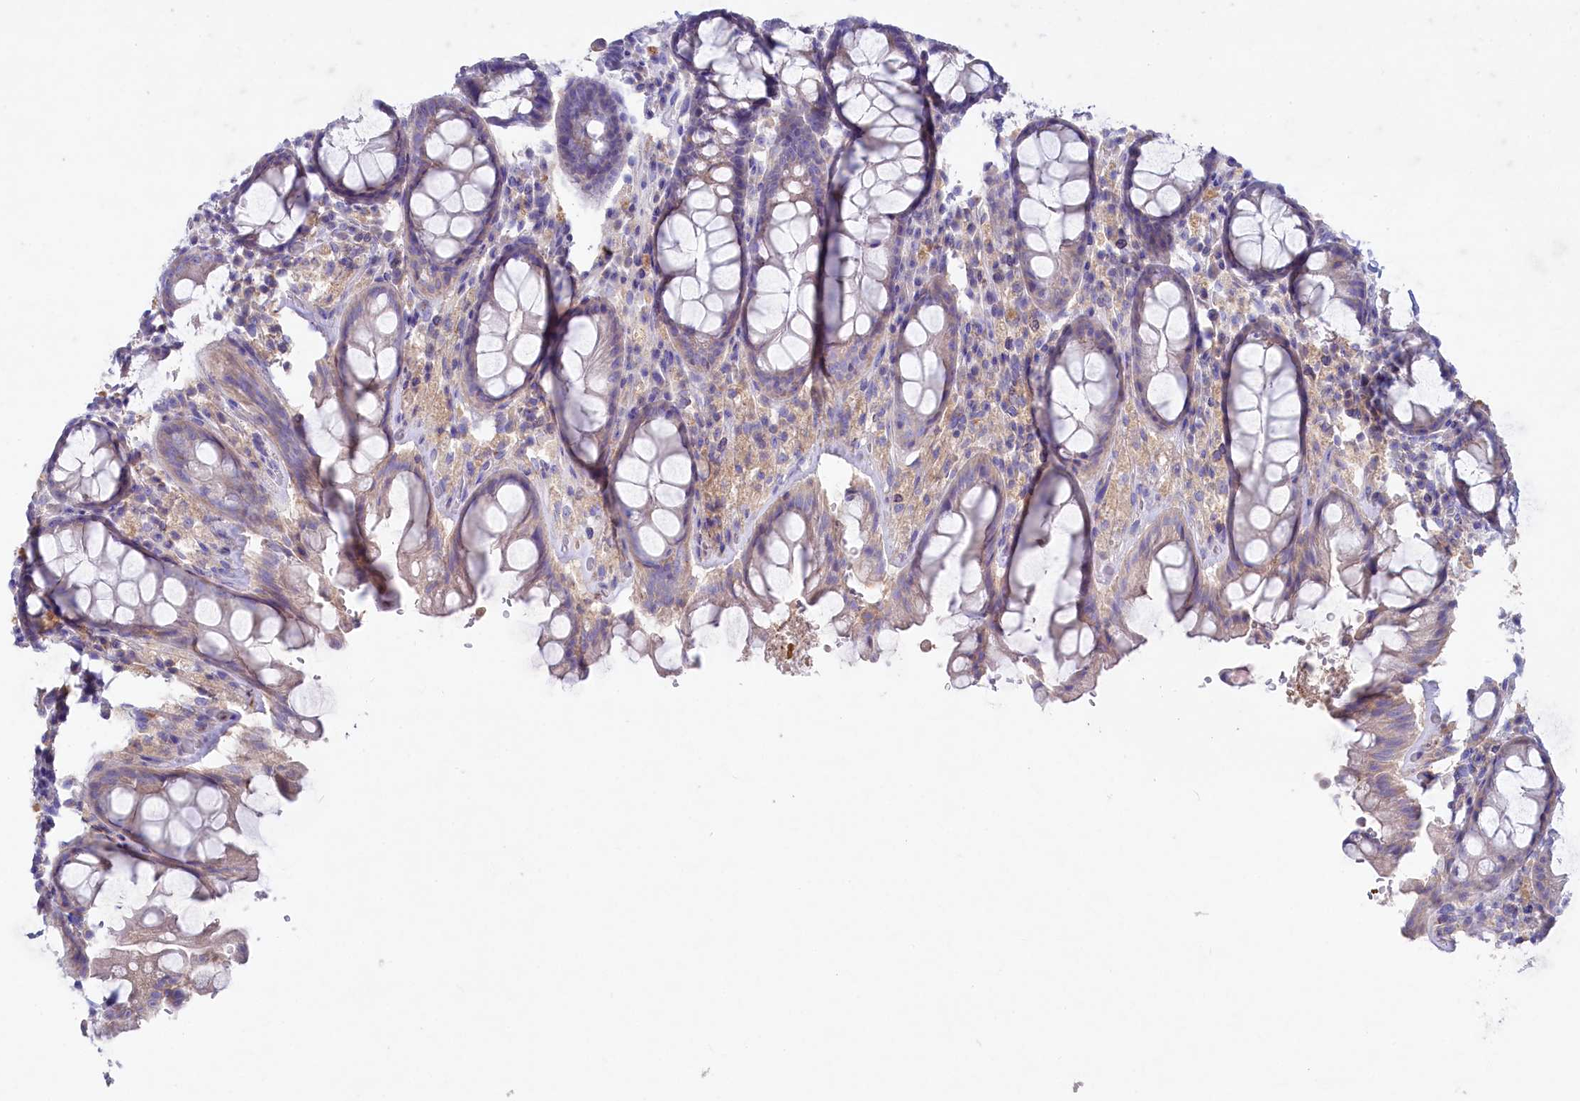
{"staining": {"intensity": "weak", "quantity": "25%-75%", "location": "cytoplasmic/membranous"}, "tissue": "rectum", "cell_type": "Glandular cells", "image_type": "normal", "snomed": [{"axis": "morphology", "description": "Normal tissue, NOS"}, {"axis": "topography", "description": "Rectum"}], "caption": "Benign rectum demonstrates weak cytoplasmic/membranous positivity in about 25%-75% of glandular cells Immunohistochemistry (ihc) stains the protein of interest in brown and the nuclei are stained blue..", "gene": "VPS26B", "patient": {"sex": "male", "age": 64}}